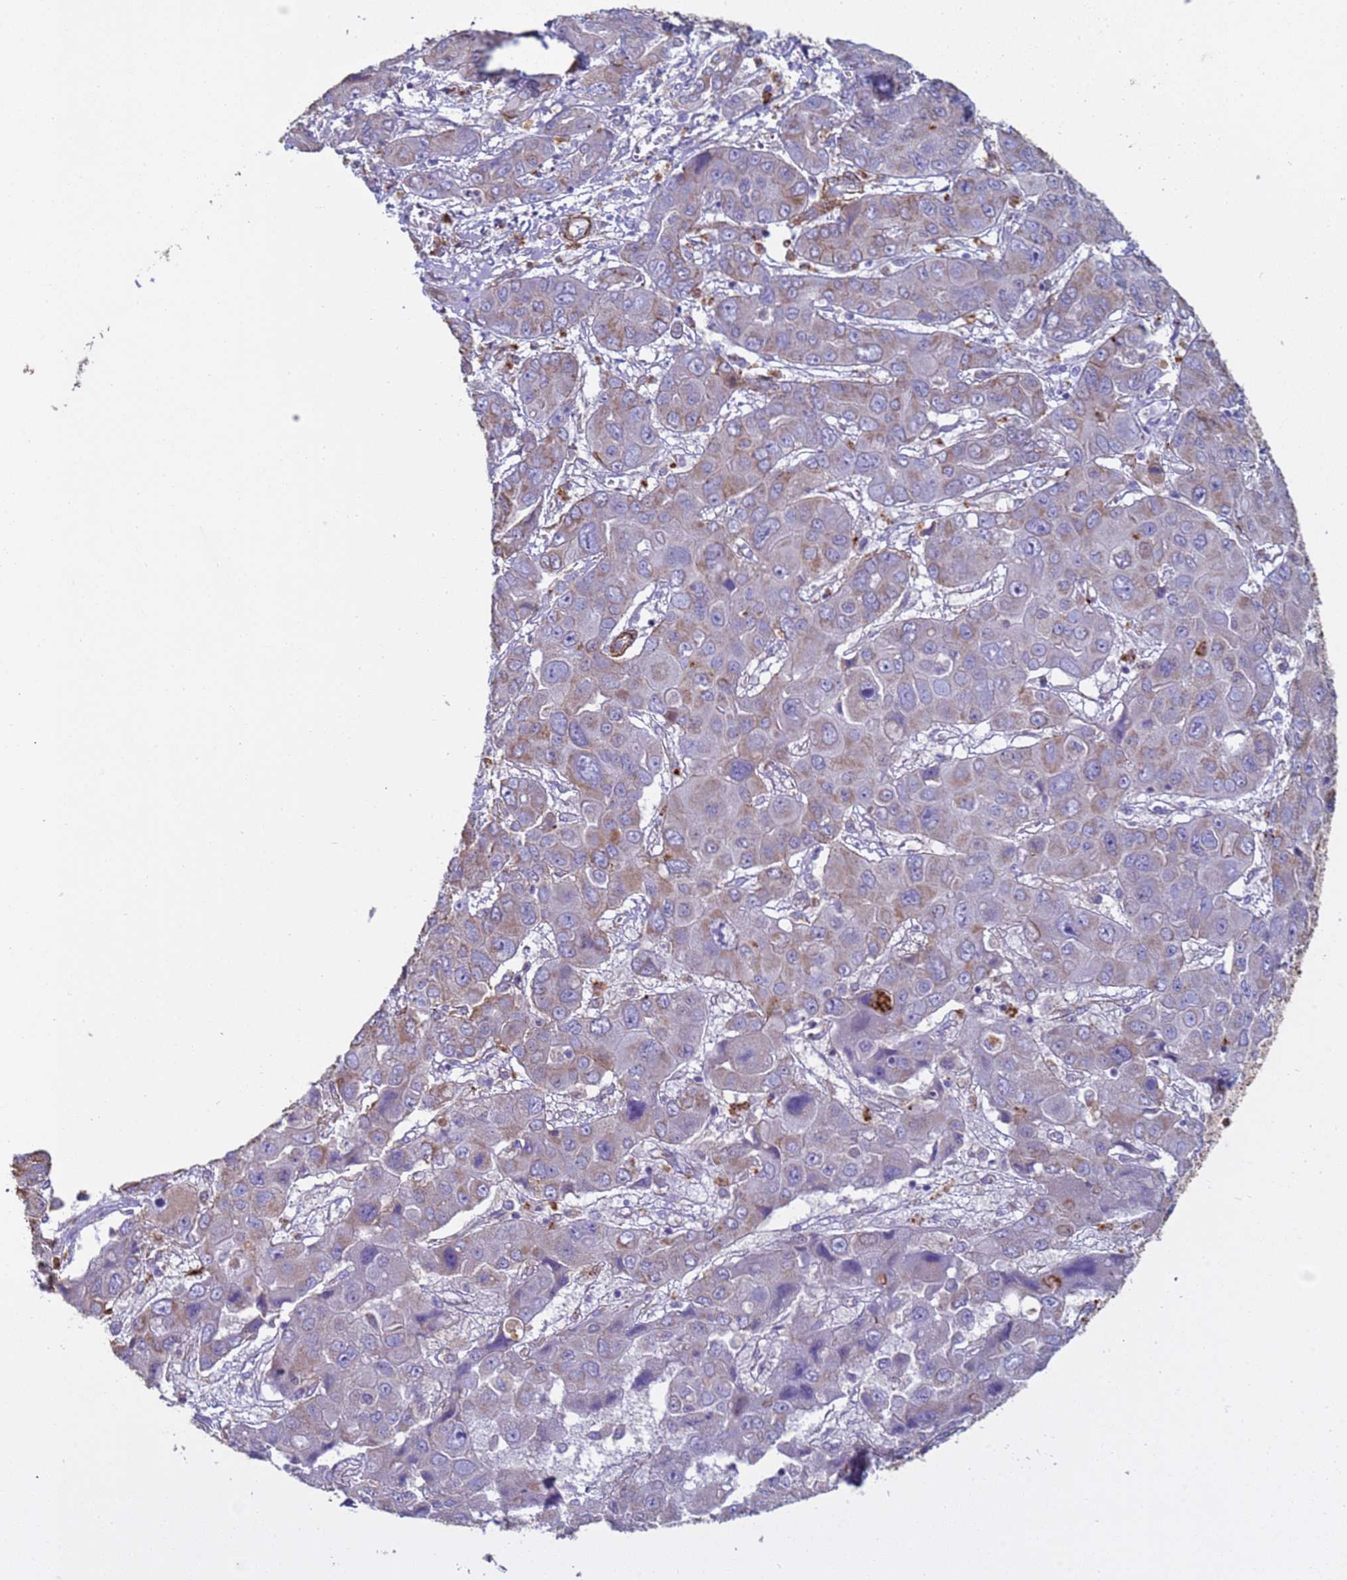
{"staining": {"intensity": "weak", "quantity": "<25%", "location": "cytoplasmic/membranous"}, "tissue": "liver cancer", "cell_type": "Tumor cells", "image_type": "cancer", "snomed": [{"axis": "morphology", "description": "Cholangiocarcinoma"}, {"axis": "topography", "description": "Liver"}], "caption": "Tumor cells show no significant protein positivity in cholangiocarcinoma (liver). Brightfield microscopy of IHC stained with DAB (brown) and hematoxylin (blue), captured at high magnification.", "gene": "GASK1A", "patient": {"sex": "male", "age": 67}}